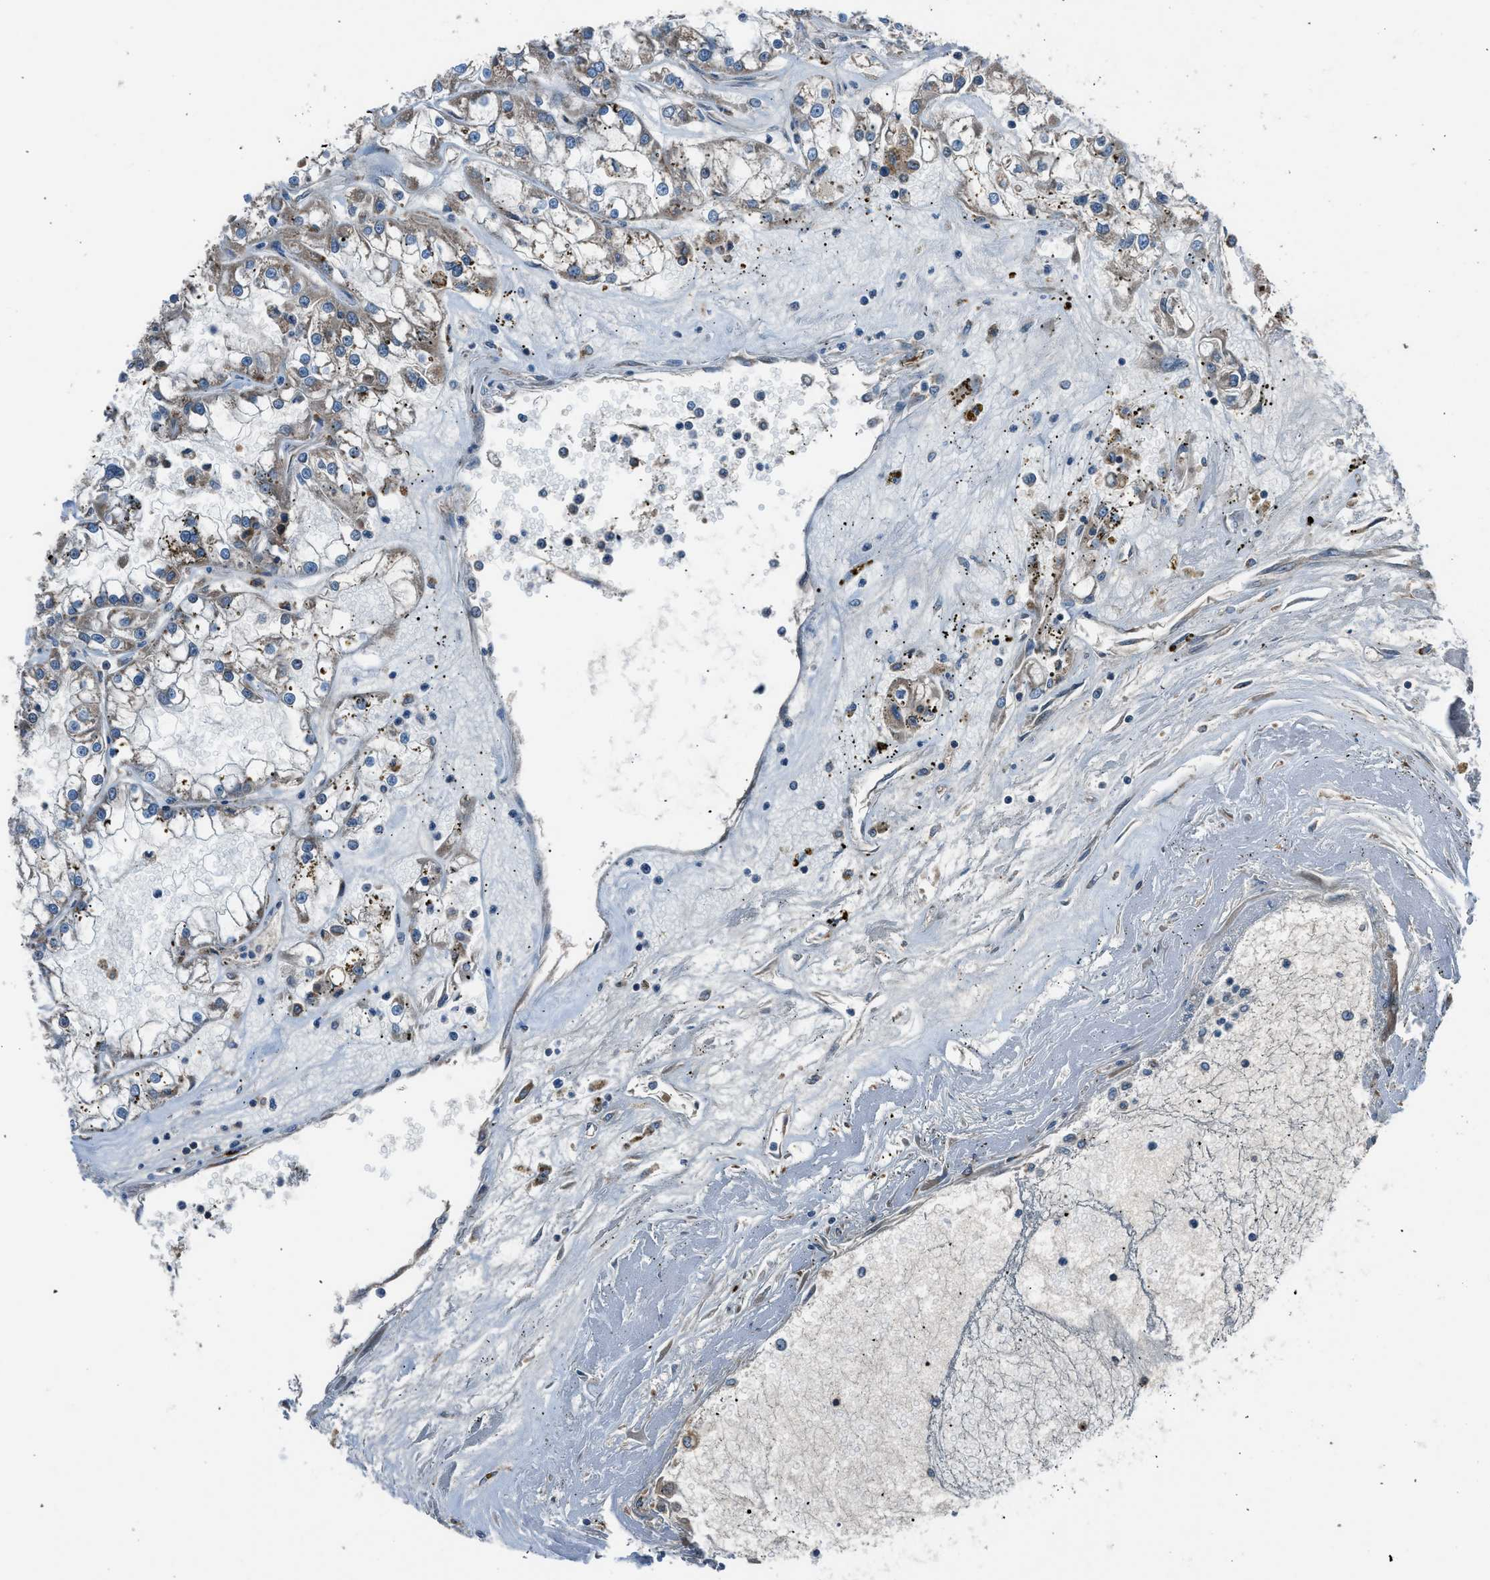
{"staining": {"intensity": "moderate", "quantity": "25%-75%", "location": "cytoplasmic/membranous"}, "tissue": "renal cancer", "cell_type": "Tumor cells", "image_type": "cancer", "snomed": [{"axis": "morphology", "description": "Adenocarcinoma, NOS"}, {"axis": "topography", "description": "Kidney"}], "caption": "Renal cancer stained for a protein reveals moderate cytoplasmic/membranous positivity in tumor cells.", "gene": "LMBR1", "patient": {"sex": "female", "age": 52}}